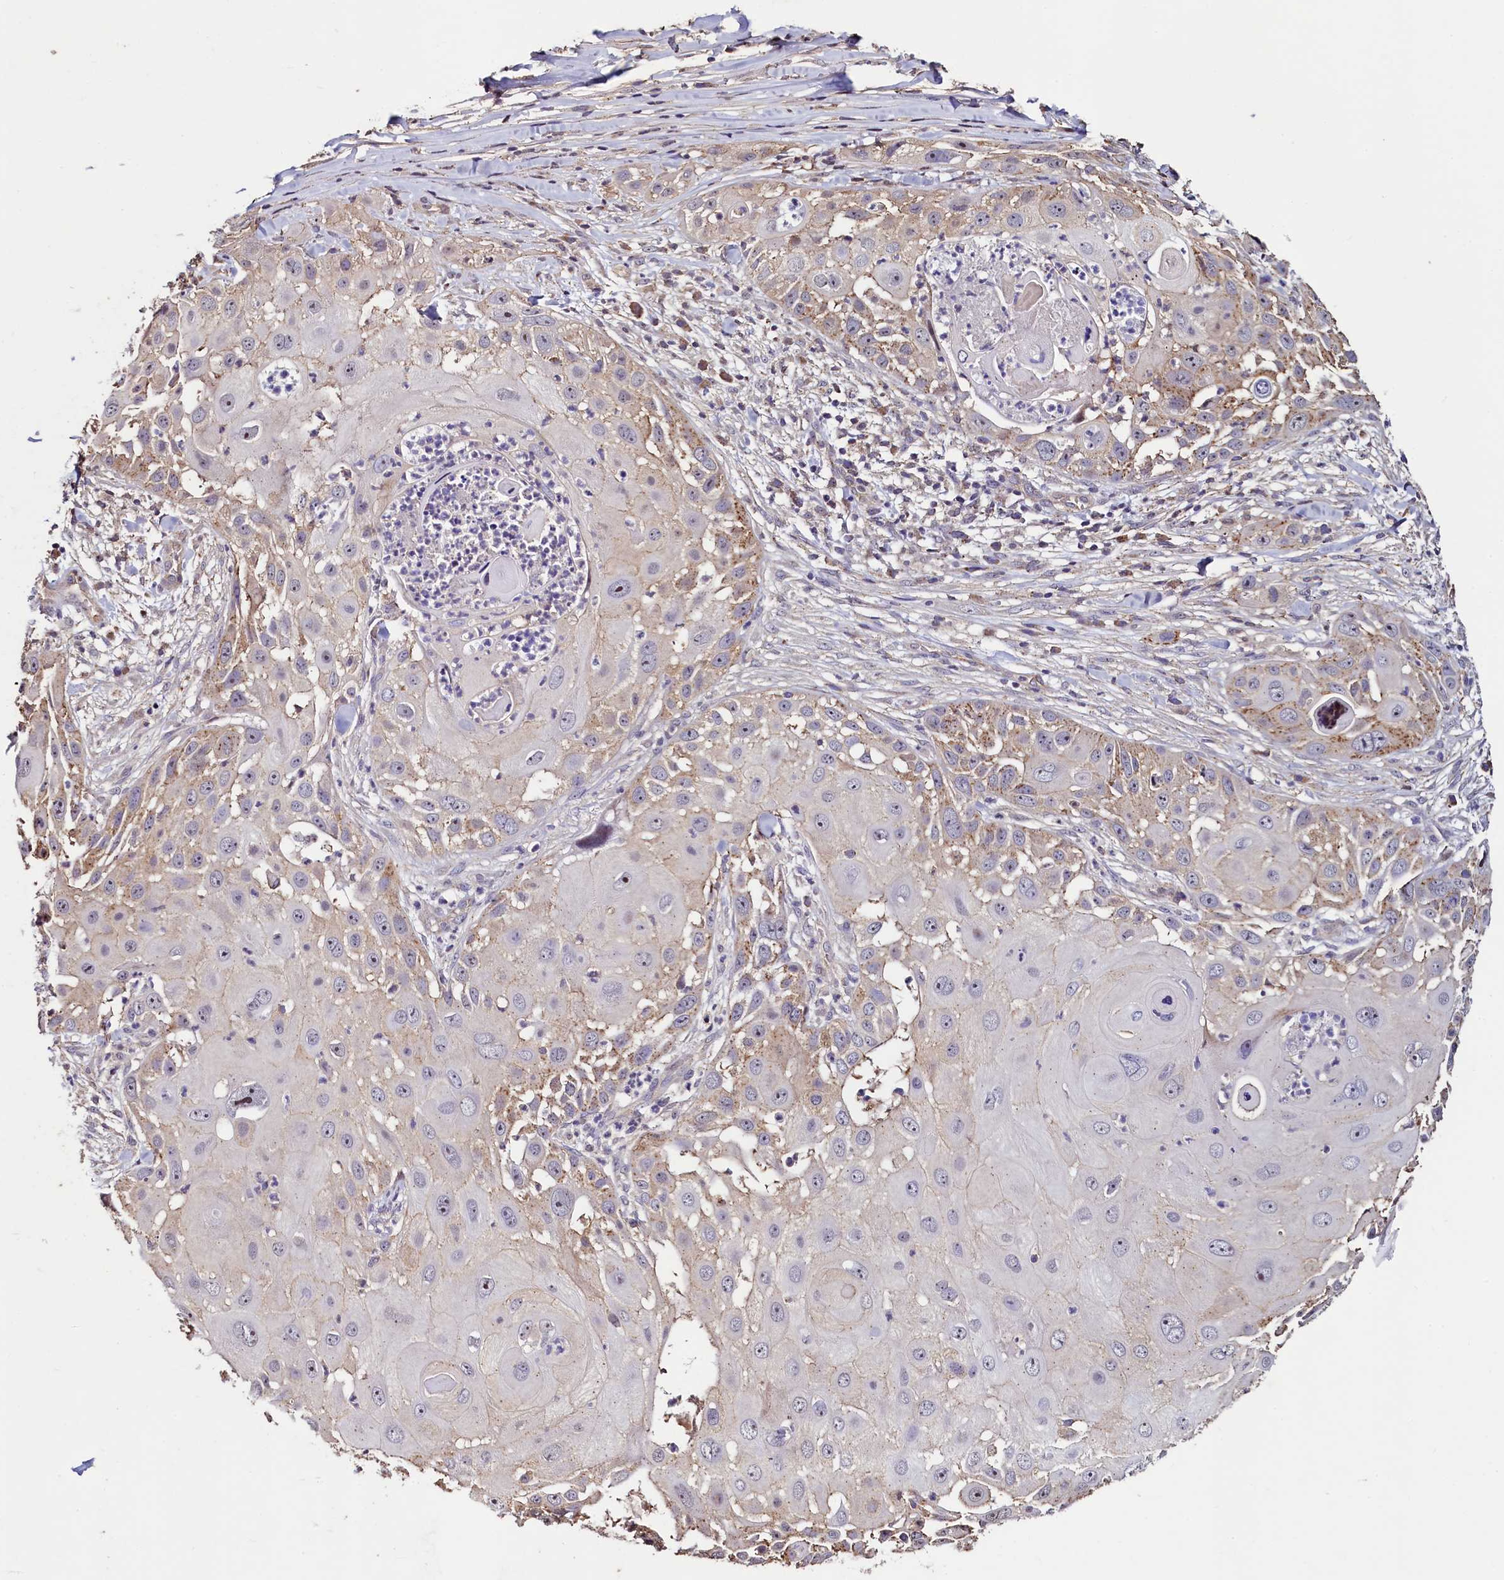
{"staining": {"intensity": "weak", "quantity": "<25%", "location": "cytoplasmic/membranous"}, "tissue": "skin cancer", "cell_type": "Tumor cells", "image_type": "cancer", "snomed": [{"axis": "morphology", "description": "Squamous cell carcinoma, NOS"}, {"axis": "topography", "description": "Skin"}], "caption": "Human squamous cell carcinoma (skin) stained for a protein using immunohistochemistry displays no positivity in tumor cells.", "gene": "PALM", "patient": {"sex": "female", "age": 44}}